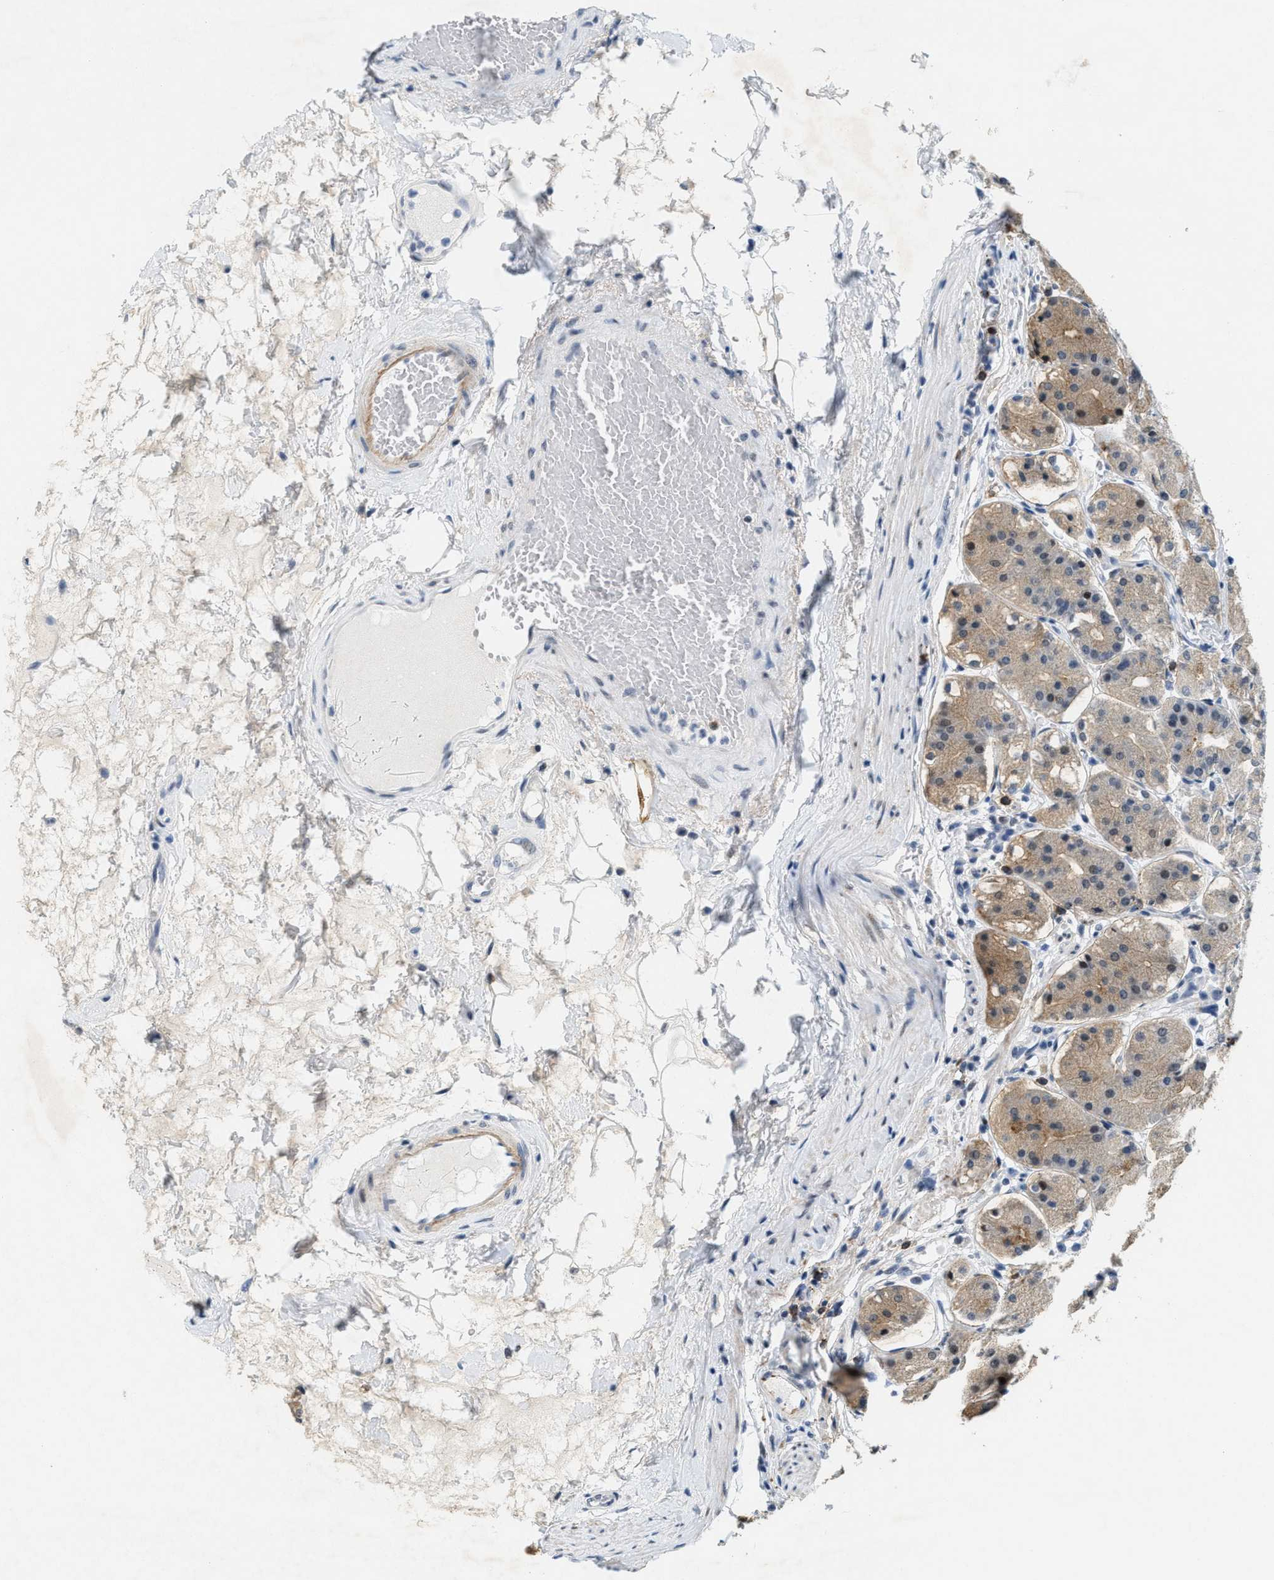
{"staining": {"intensity": "moderate", "quantity": "25%-75%", "location": "cytoplasmic/membranous"}, "tissue": "stomach", "cell_type": "Glandular cells", "image_type": "normal", "snomed": [{"axis": "morphology", "description": "Normal tissue, NOS"}, {"axis": "topography", "description": "Stomach"}, {"axis": "topography", "description": "Stomach, lower"}], "caption": "Glandular cells display medium levels of moderate cytoplasmic/membranous positivity in about 25%-75% of cells in unremarkable stomach.", "gene": "SETD1B", "patient": {"sex": "female", "age": 56}}